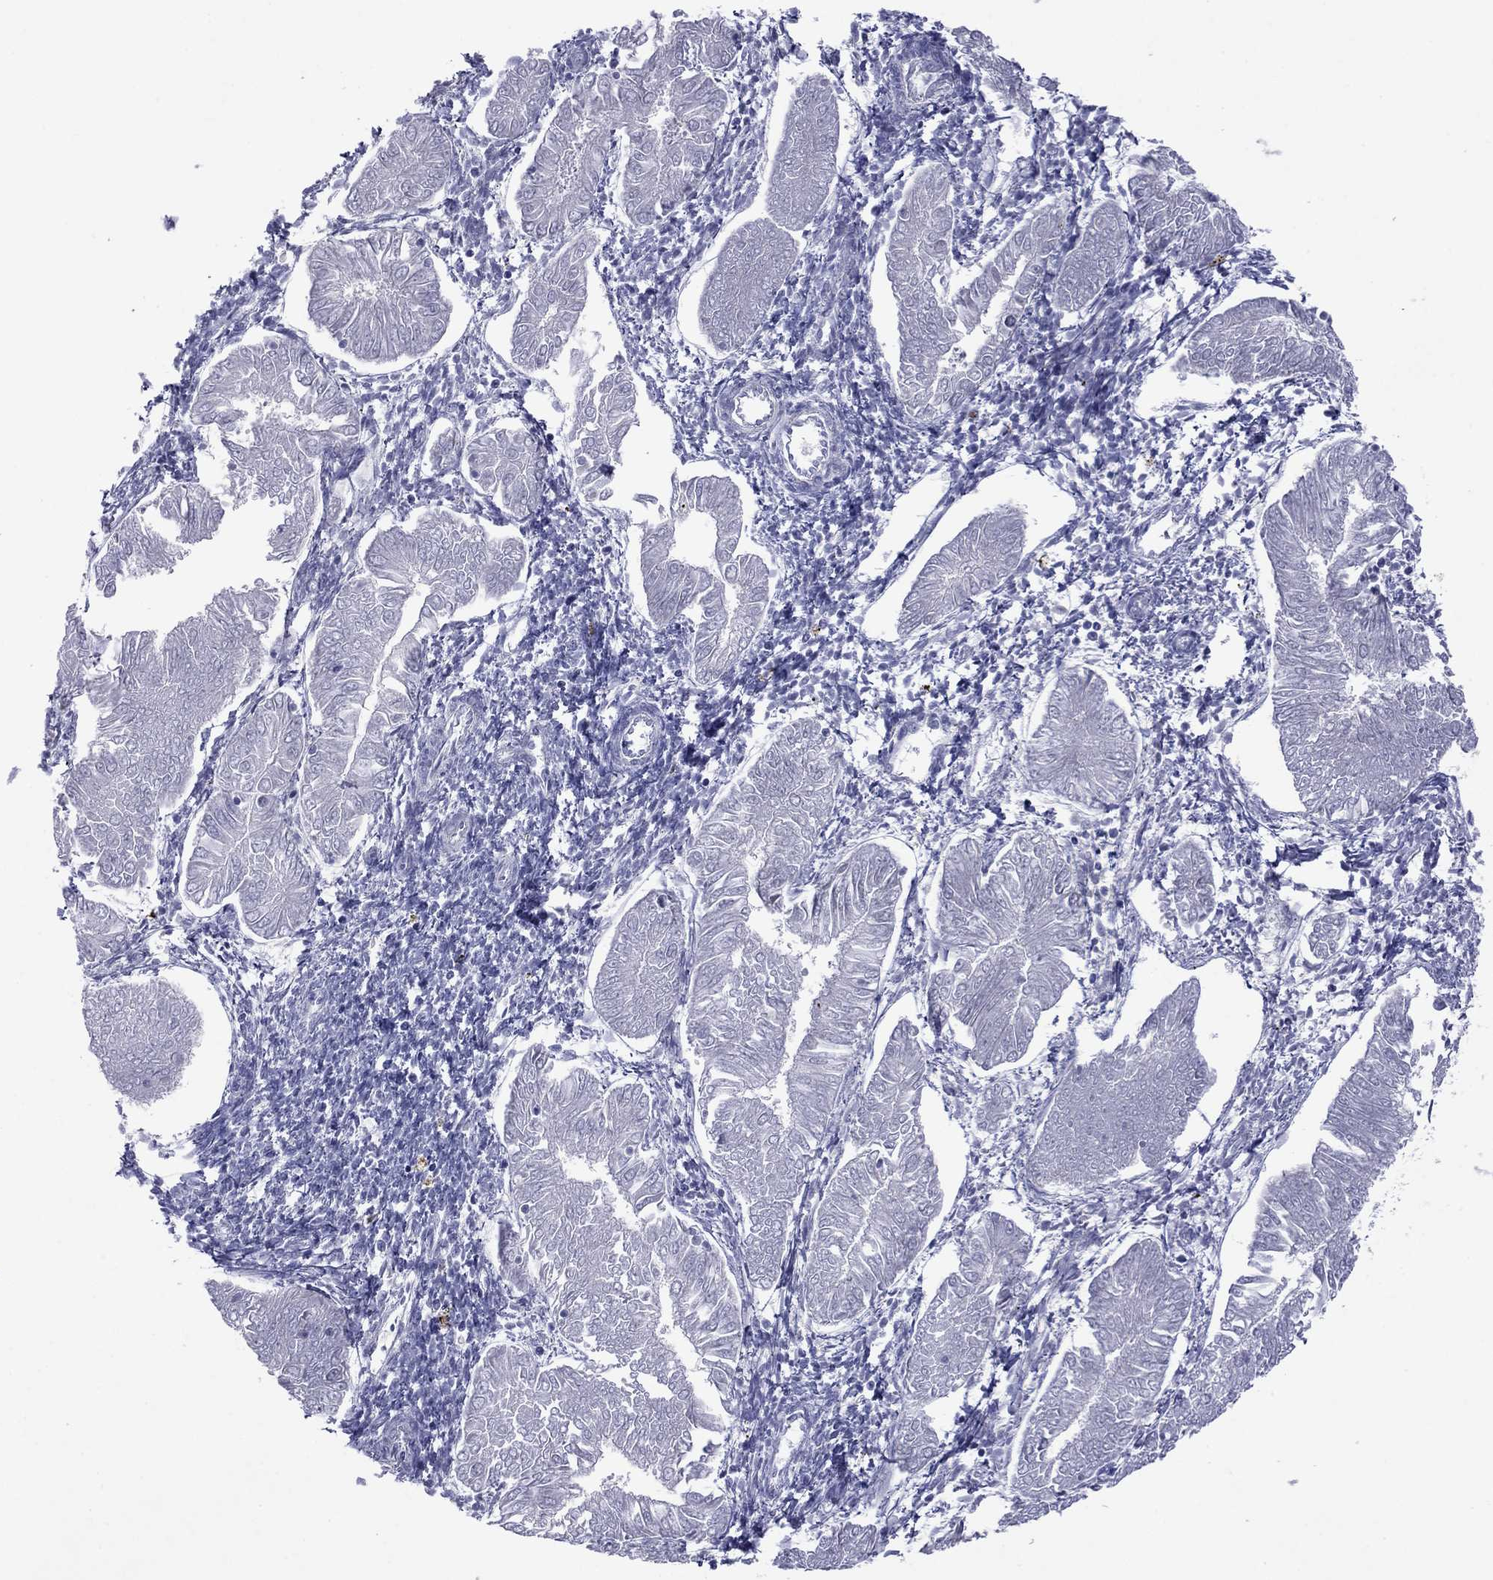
{"staining": {"intensity": "negative", "quantity": "none", "location": "none"}, "tissue": "endometrial cancer", "cell_type": "Tumor cells", "image_type": "cancer", "snomed": [{"axis": "morphology", "description": "Adenocarcinoma, NOS"}, {"axis": "topography", "description": "Endometrium"}], "caption": "DAB immunohistochemical staining of human endometrial cancer exhibits no significant staining in tumor cells.", "gene": "TMPRSS11A", "patient": {"sex": "female", "age": 53}}